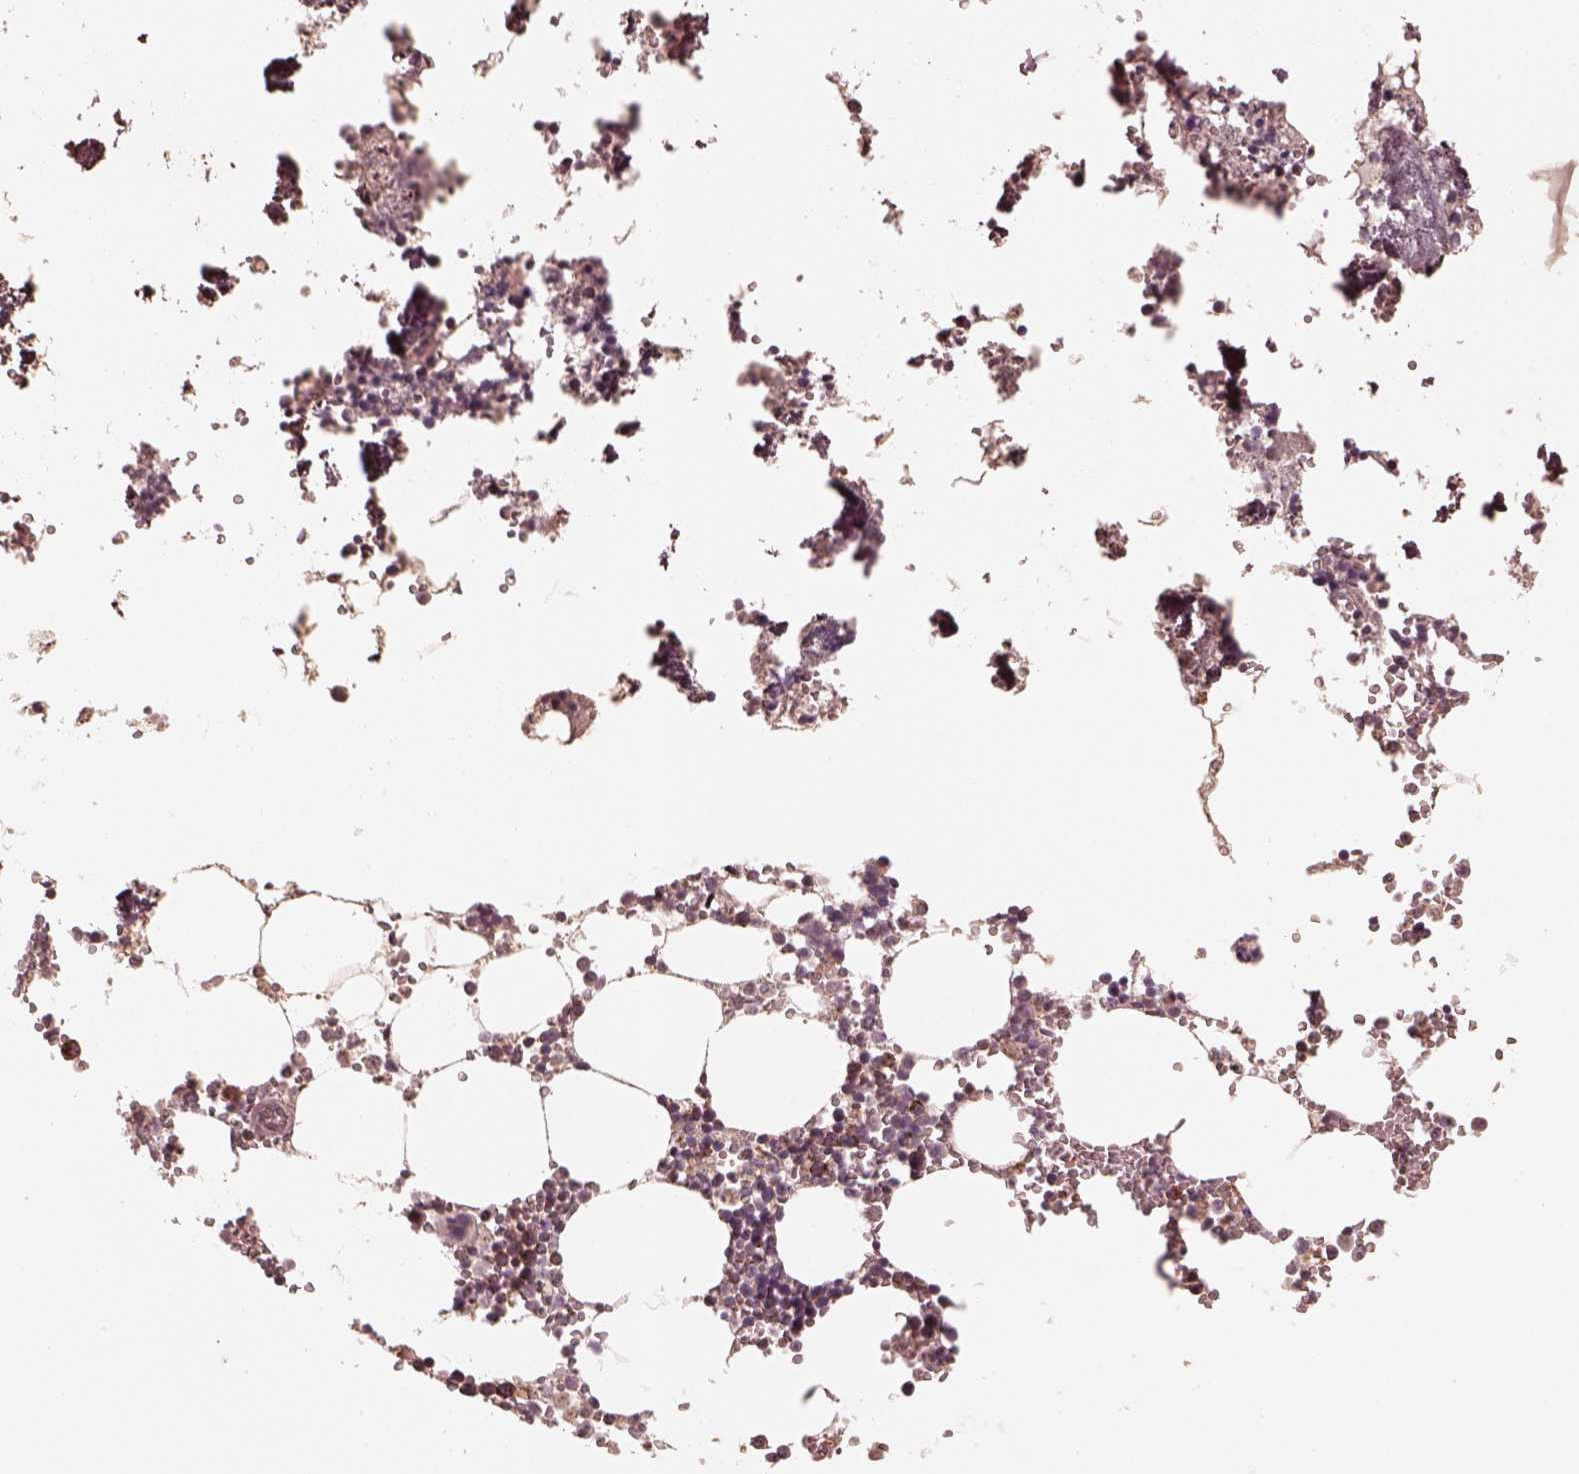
{"staining": {"intensity": "strong", "quantity": "<25%", "location": "cytoplasmic/membranous"}, "tissue": "bone marrow", "cell_type": "Hematopoietic cells", "image_type": "normal", "snomed": [{"axis": "morphology", "description": "Normal tissue, NOS"}, {"axis": "topography", "description": "Bone marrow"}], "caption": "Hematopoietic cells exhibit strong cytoplasmic/membranous positivity in approximately <25% of cells in normal bone marrow. (DAB IHC, brown staining for protein, blue staining for nuclei).", "gene": "ENTPD6", "patient": {"sex": "male", "age": 54}}